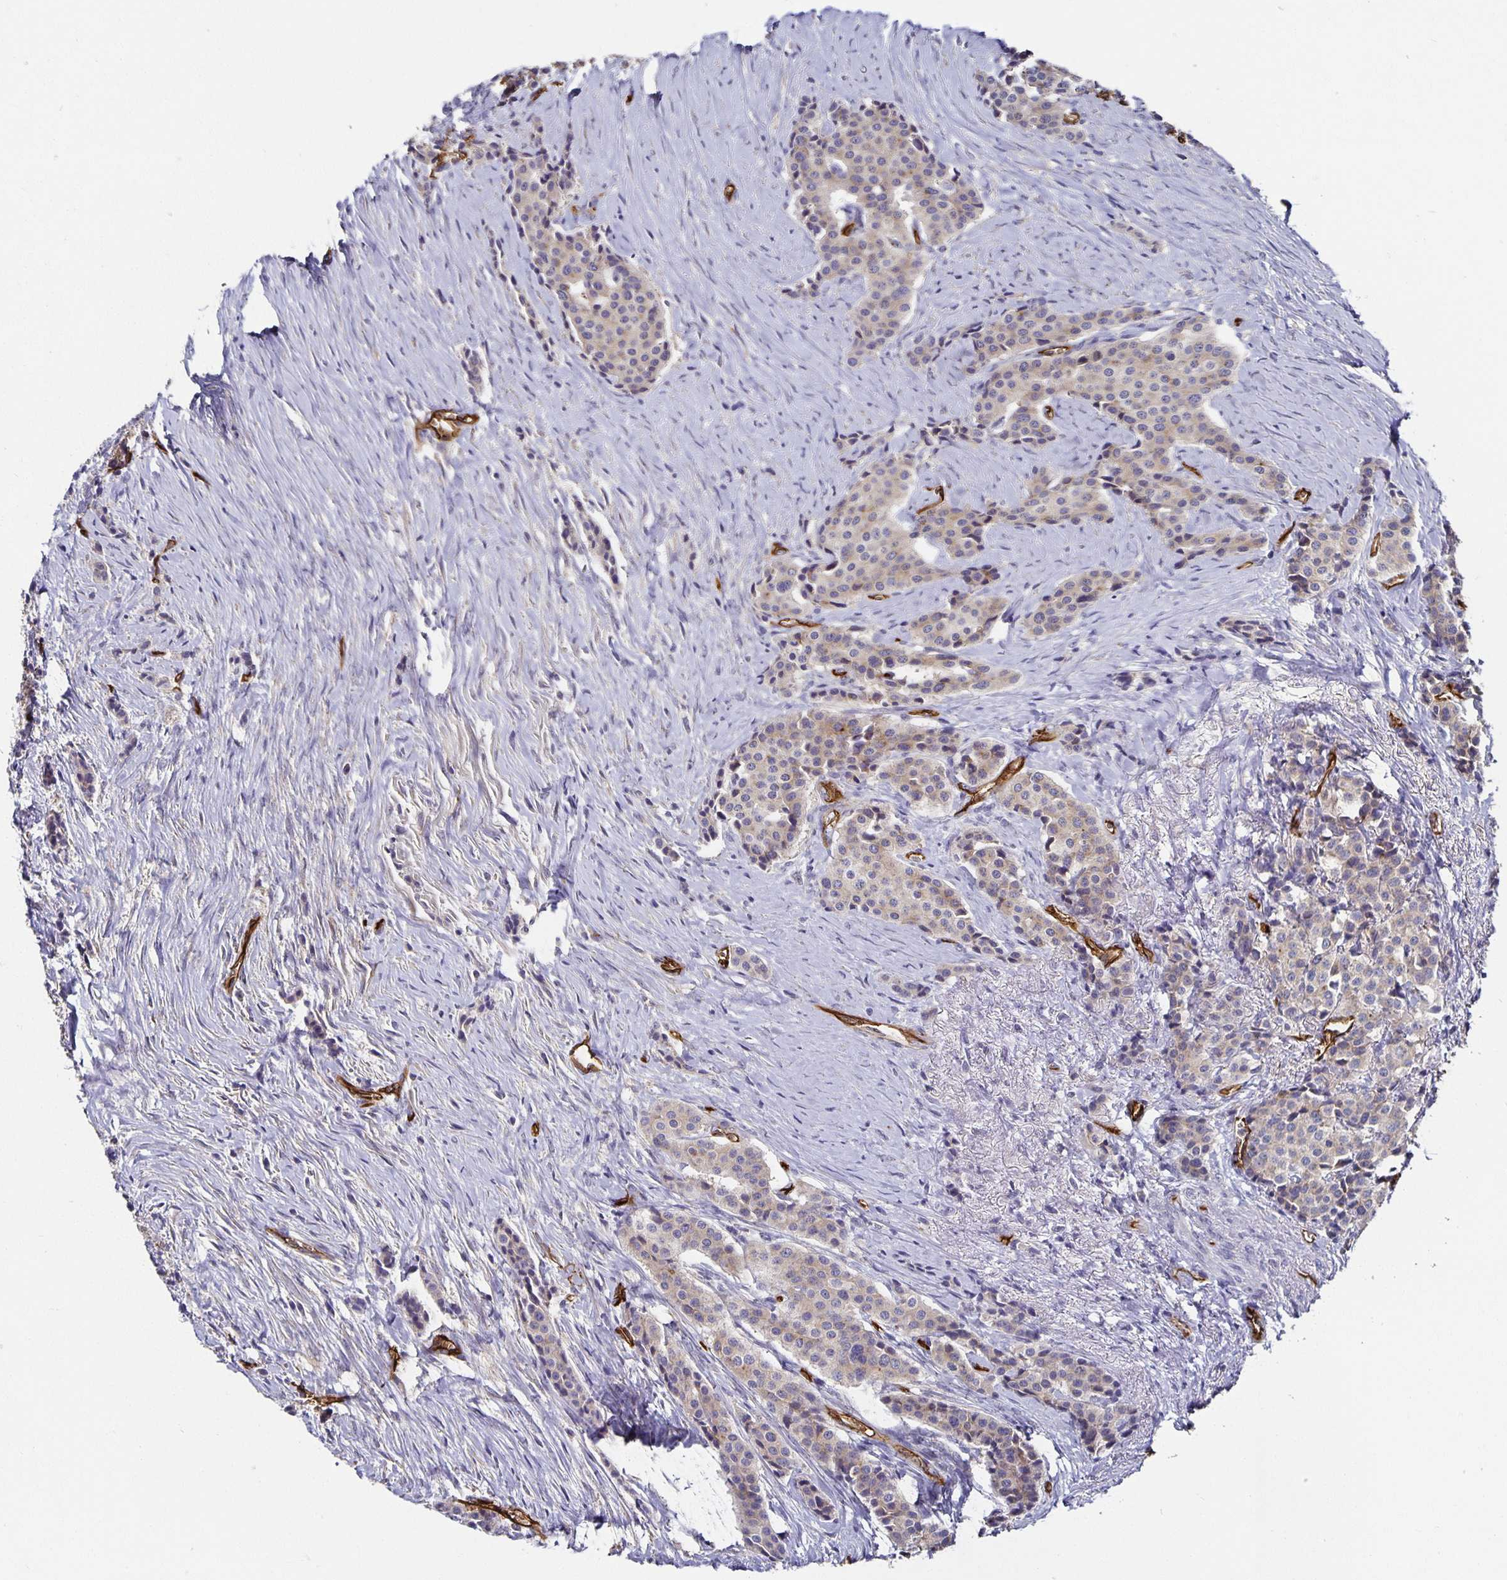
{"staining": {"intensity": "negative", "quantity": "none", "location": "none"}, "tissue": "carcinoid", "cell_type": "Tumor cells", "image_type": "cancer", "snomed": [{"axis": "morphology", "description": "Carcinoid, malignant, NOS"}, {"axis": "topography", "description": "Small intestine"}], "caption": "An image of carcinoid stained for a protein shows no brown staining in tumor cells.", "gene": "PODXL", "patient": {"sex": "male", "age": 73}}